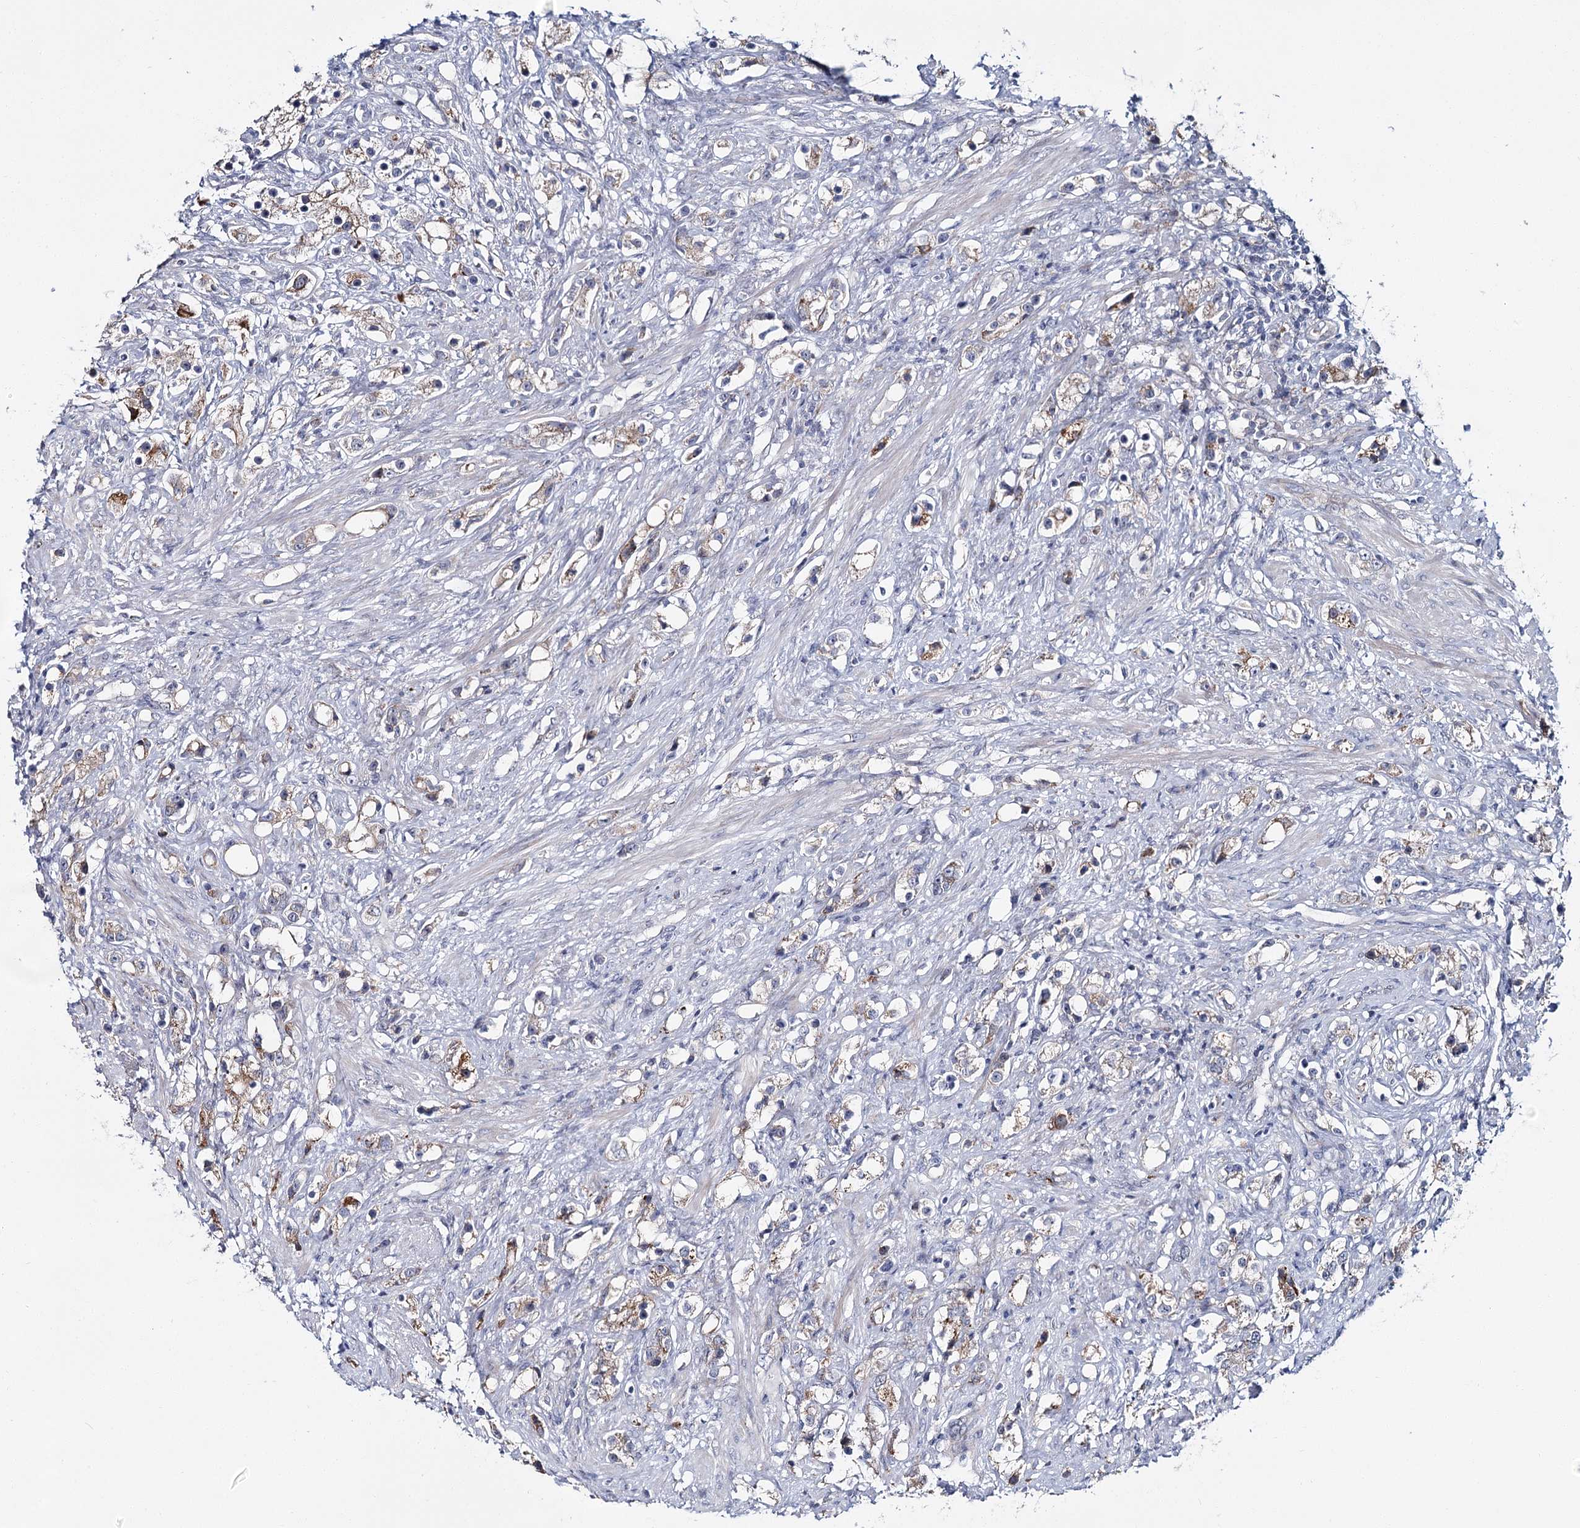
{"staining": {"intensity": "weak", "quantity": "25%-75%", "location": "cytoplasmic/membranous"}, "tissue": "prostate cancer", "cell_type": "Tumor cells", "image_type": "cancer", "snomed": [{"axis": "morphology", "description": "Adenocarcinoma, High grade"}, {"axis": "topography", "description": "Prostate"}], "caption": "A high-resolution histopathology image shows IHC staining of high-grade adenocarcinoma (prostate), which reveals weak cytoplasmic/membranous expression in approximately 25%-75% of tumor cells.", "gene": "CPLANE1", "patient": {"sex": "male", "age": 63}}